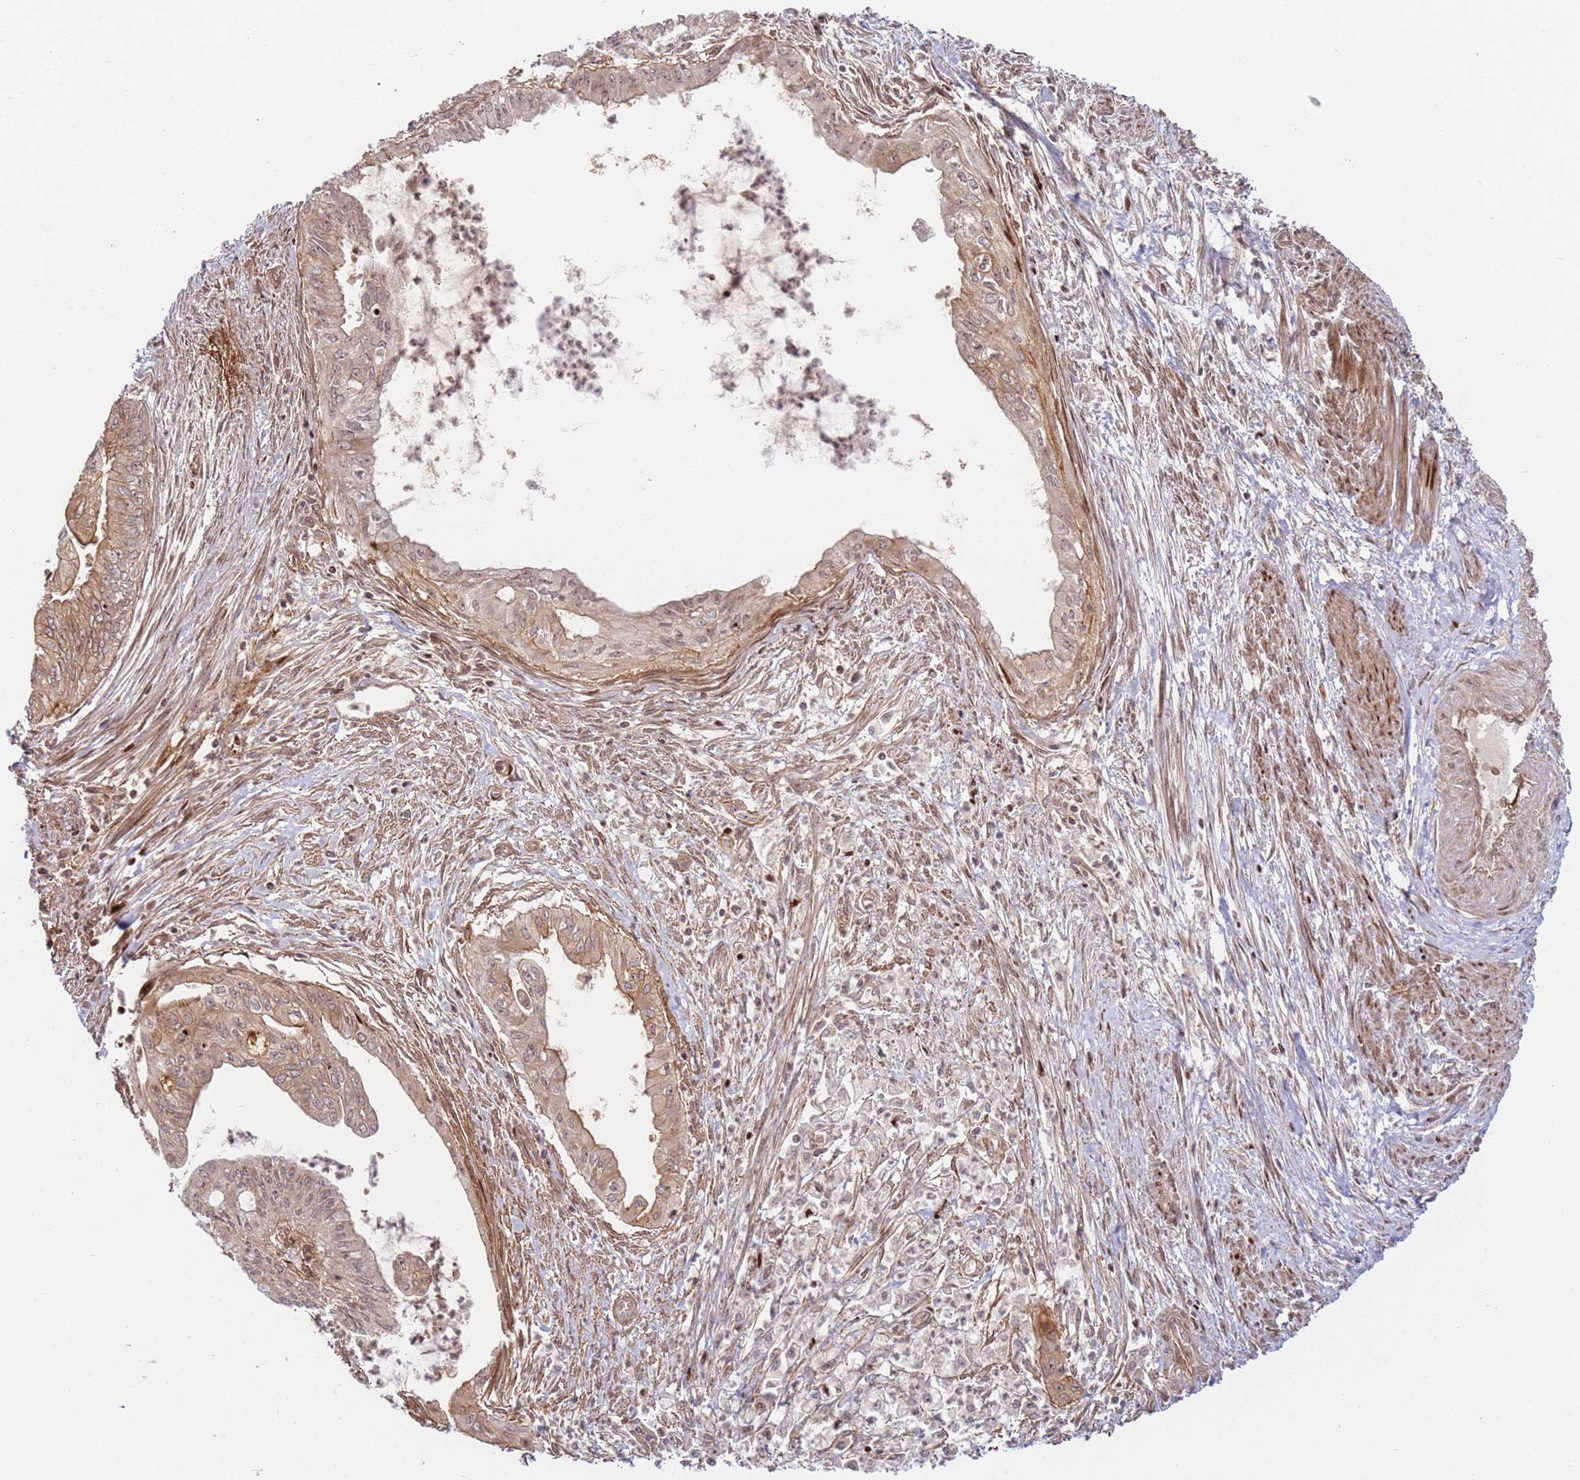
{"staining": {"intensity": "weak", "quantity": "25%-75%", "location": "cytoplasmic/membranous,nuclear"}, "tissue": "endometrial cancer", "cell_type": "Tumor cells", "image_type": "cancer", "snomed": [{"axis": "morphology", "description": "Adenocarcinoma, NOS"}, {"axis": "topography", "description": "Endometrium"}], "caption": "Endometrial cancer (adenocarcinoma) stained for a protein (brown) shows weak cytoplasmic/membranous and nuclear positive positivity in about 25%-75% of tumor cells.", "gene": "TMEM233", "patient": {"sex": "female", "age": 73}}